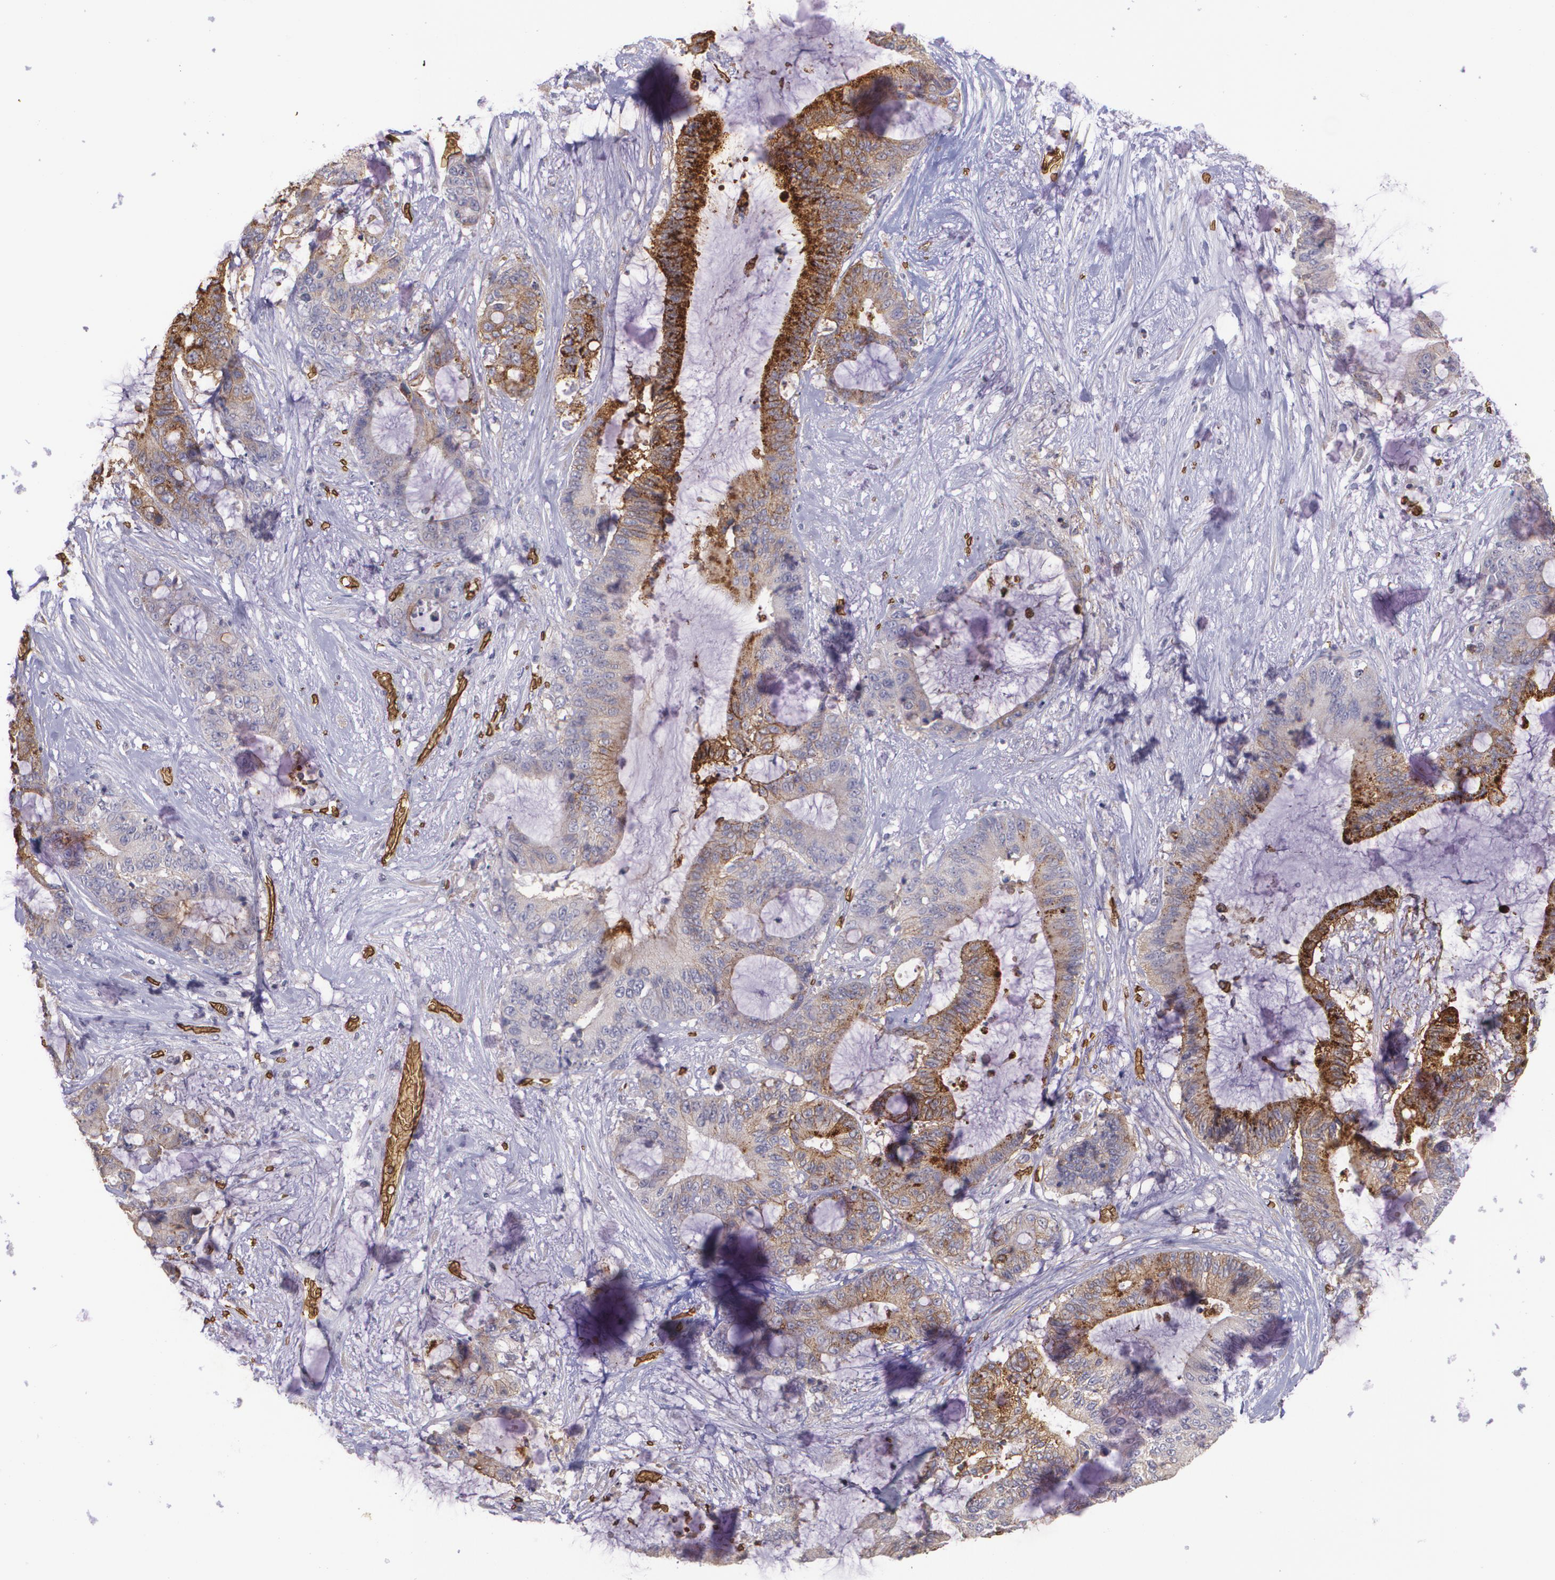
{"staining": {"intensity": "strong", "quantity": ">75%", "location": "cytoplasmic/membranous"}, "tissue": "liver cancer", "cell_type": "Tumor cells", "image_type": "cancer", "snomed": [{"axis": "morphology", "description": "Cholangiocarcinoma"}, {"axis": "topography", "description": "Liver"}], "caption": "Protein staining of liver cancer (cholangiocarcinoma) tissue shows strong cytoplasmic/membranous staining in about >75% of tumor cells. (IHC, brightfield microscopy, high magnification).", "gene": "SLC2A1", "patient": {"sex": "female", "age": 73}}